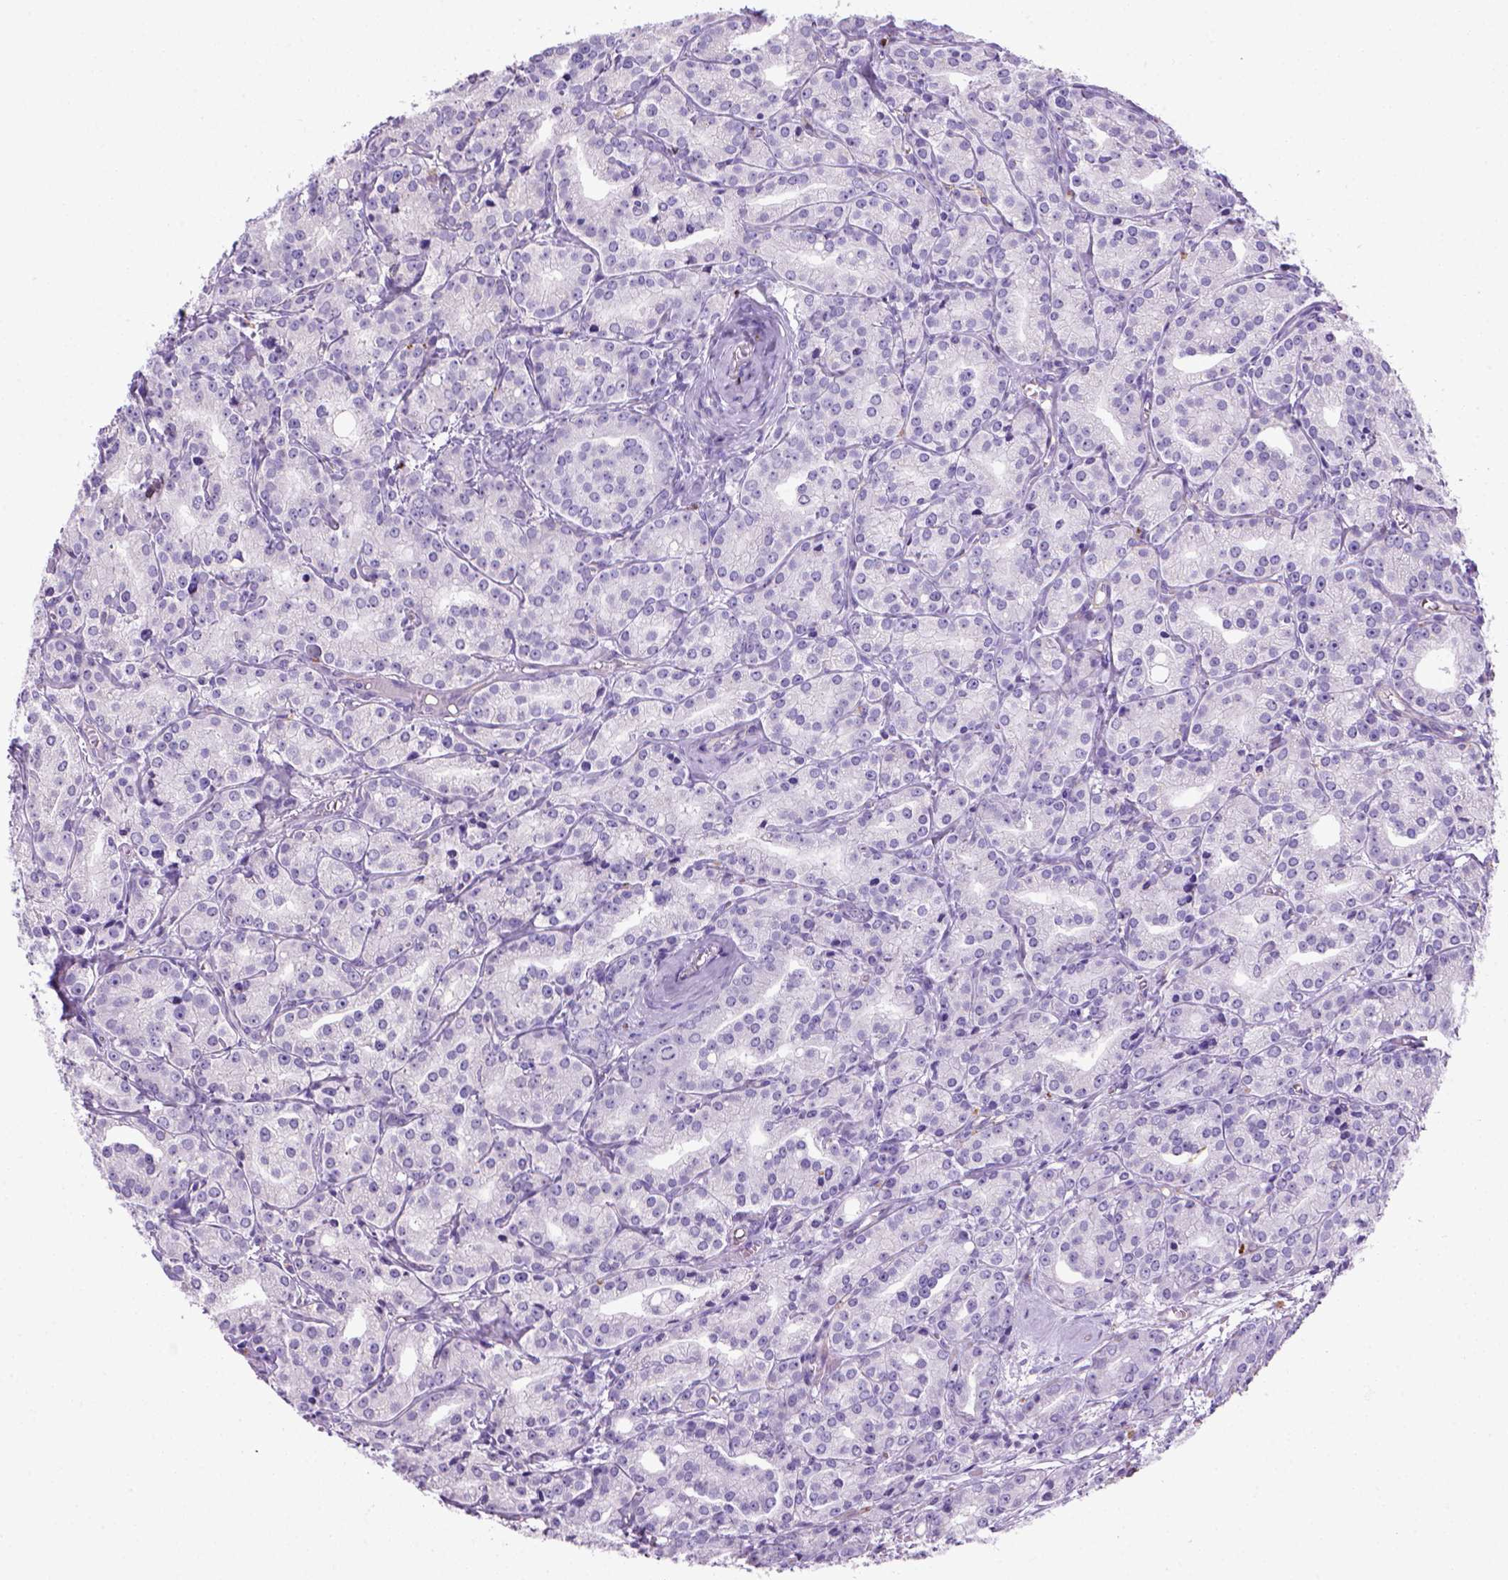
{"staining": {"intensity": "negative", "quantity": "none", "location": "none"}, "tissue": "prostate cancer", "cell_type": "Tumor cells", "image_type": "cancer", "snomed": [{"axis": "morphology", "description": "Adenocarcinoma, Medium grade"}, {"axis": "topography", "description": "Prostate"}], "caption": "The histopathology image shows no staining of tumor cells in prostate cancer (adenocarcinoma (medium-grade)). The staining was performed using DAB to visualize the protein expression in brown, while the nuclei were stained in blue with hematoxylin (Magnification: 20x).", "gene": "ARHGEF33", "patient": {"sex": "male", "age": 74}}